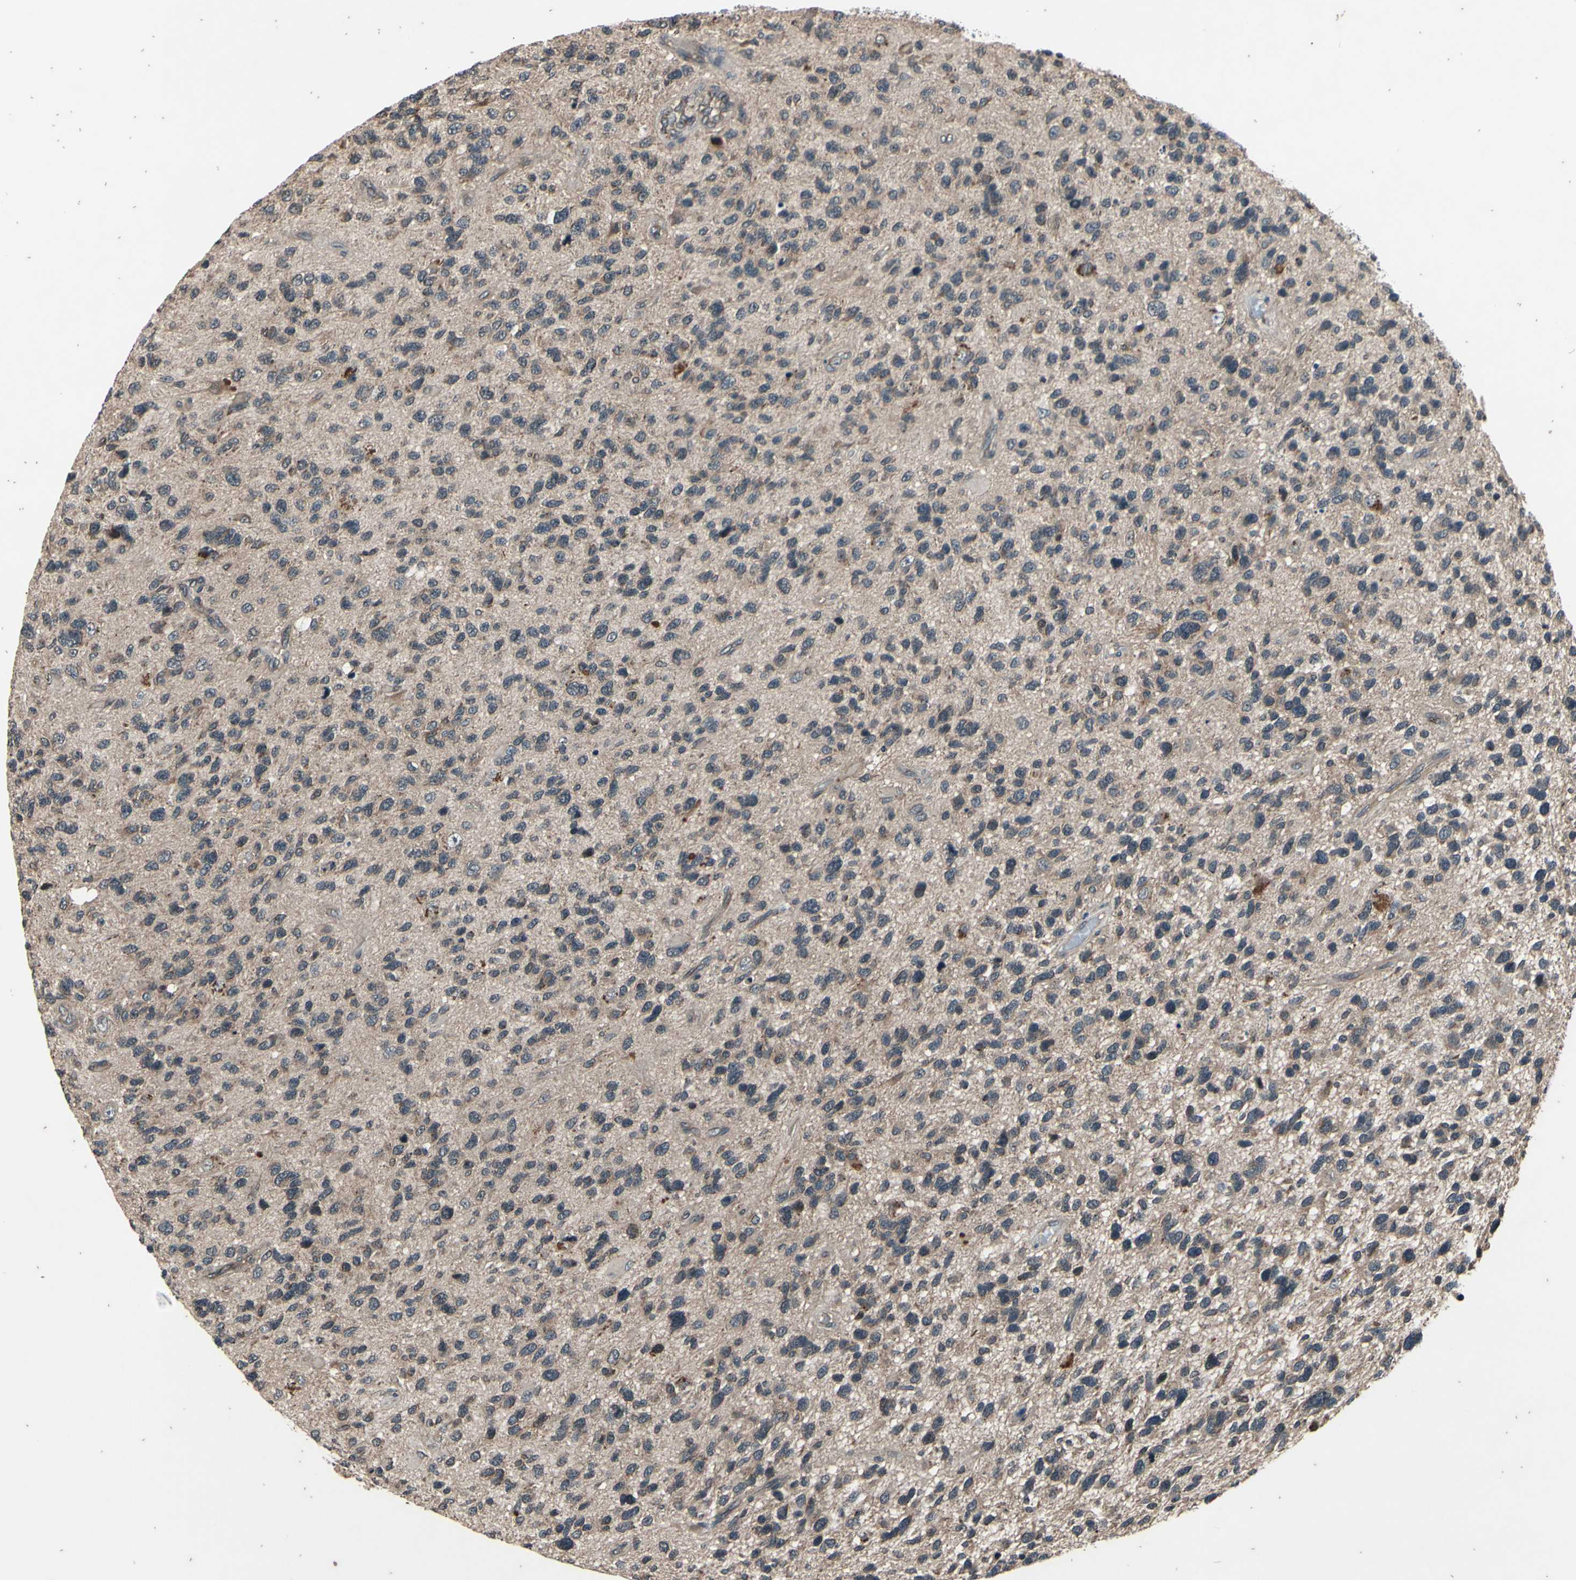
{"staining": {"intensity": "moderate", "quantity": "<25%", "location": "cytoplasmic/membranous"}, "tissue": "glioma", "cell_type": "Tumor cells", "image_type": "cancer", "snomed": [{"axis": "morphology", "description": "Glioma, malignant, High grade"}, {"axis": "topography", "description": "Brain"}], "caption": "Protein staining exhibits moderate cytoplasmic/membranous staining in approximately <25% of tumor cells in glioma.", "gene": "MBTPS2", "patient": {"sex": "female", "age": 58}}